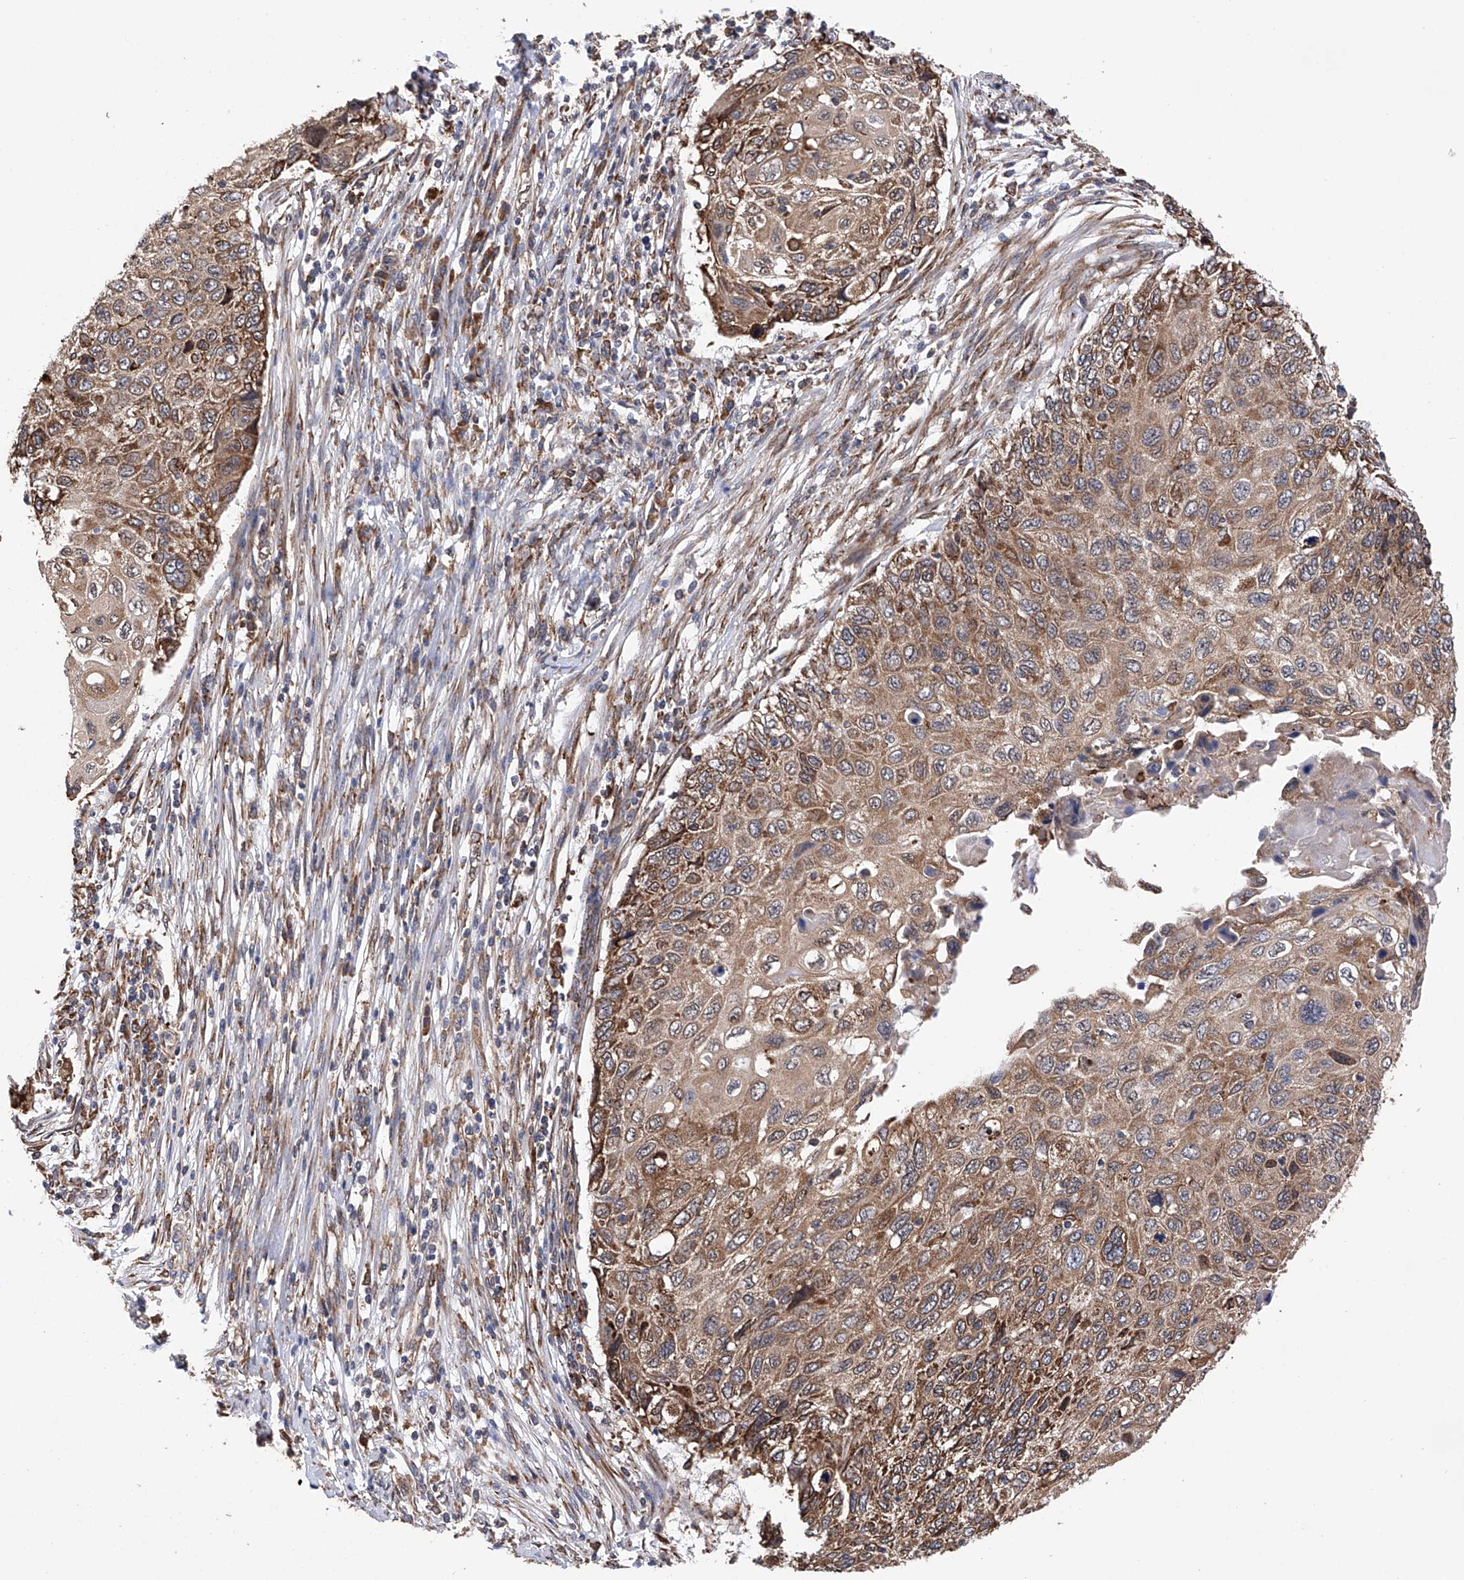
{"staining": {"intensity": "moderate", "quantity": ">75%", "location": "cytoplasmic/membranous"}, "tissue": "cervical cancer", "cell_type": "Tumor cells", "image_type": "cancer", "snomed": [{"axis": "morphology", "description": "Squamous cell carcinoma, NOS"}, {"axis": "topography", "description": "Cervix"}], "caption": "Human cervical cancer stained with a brown dye displays moderate cytoplasmic/membranous positive staining in approximately >75% of tumor cells.", "gene": "DNAH8", "patient": {"sex": "female", "age": 70}}